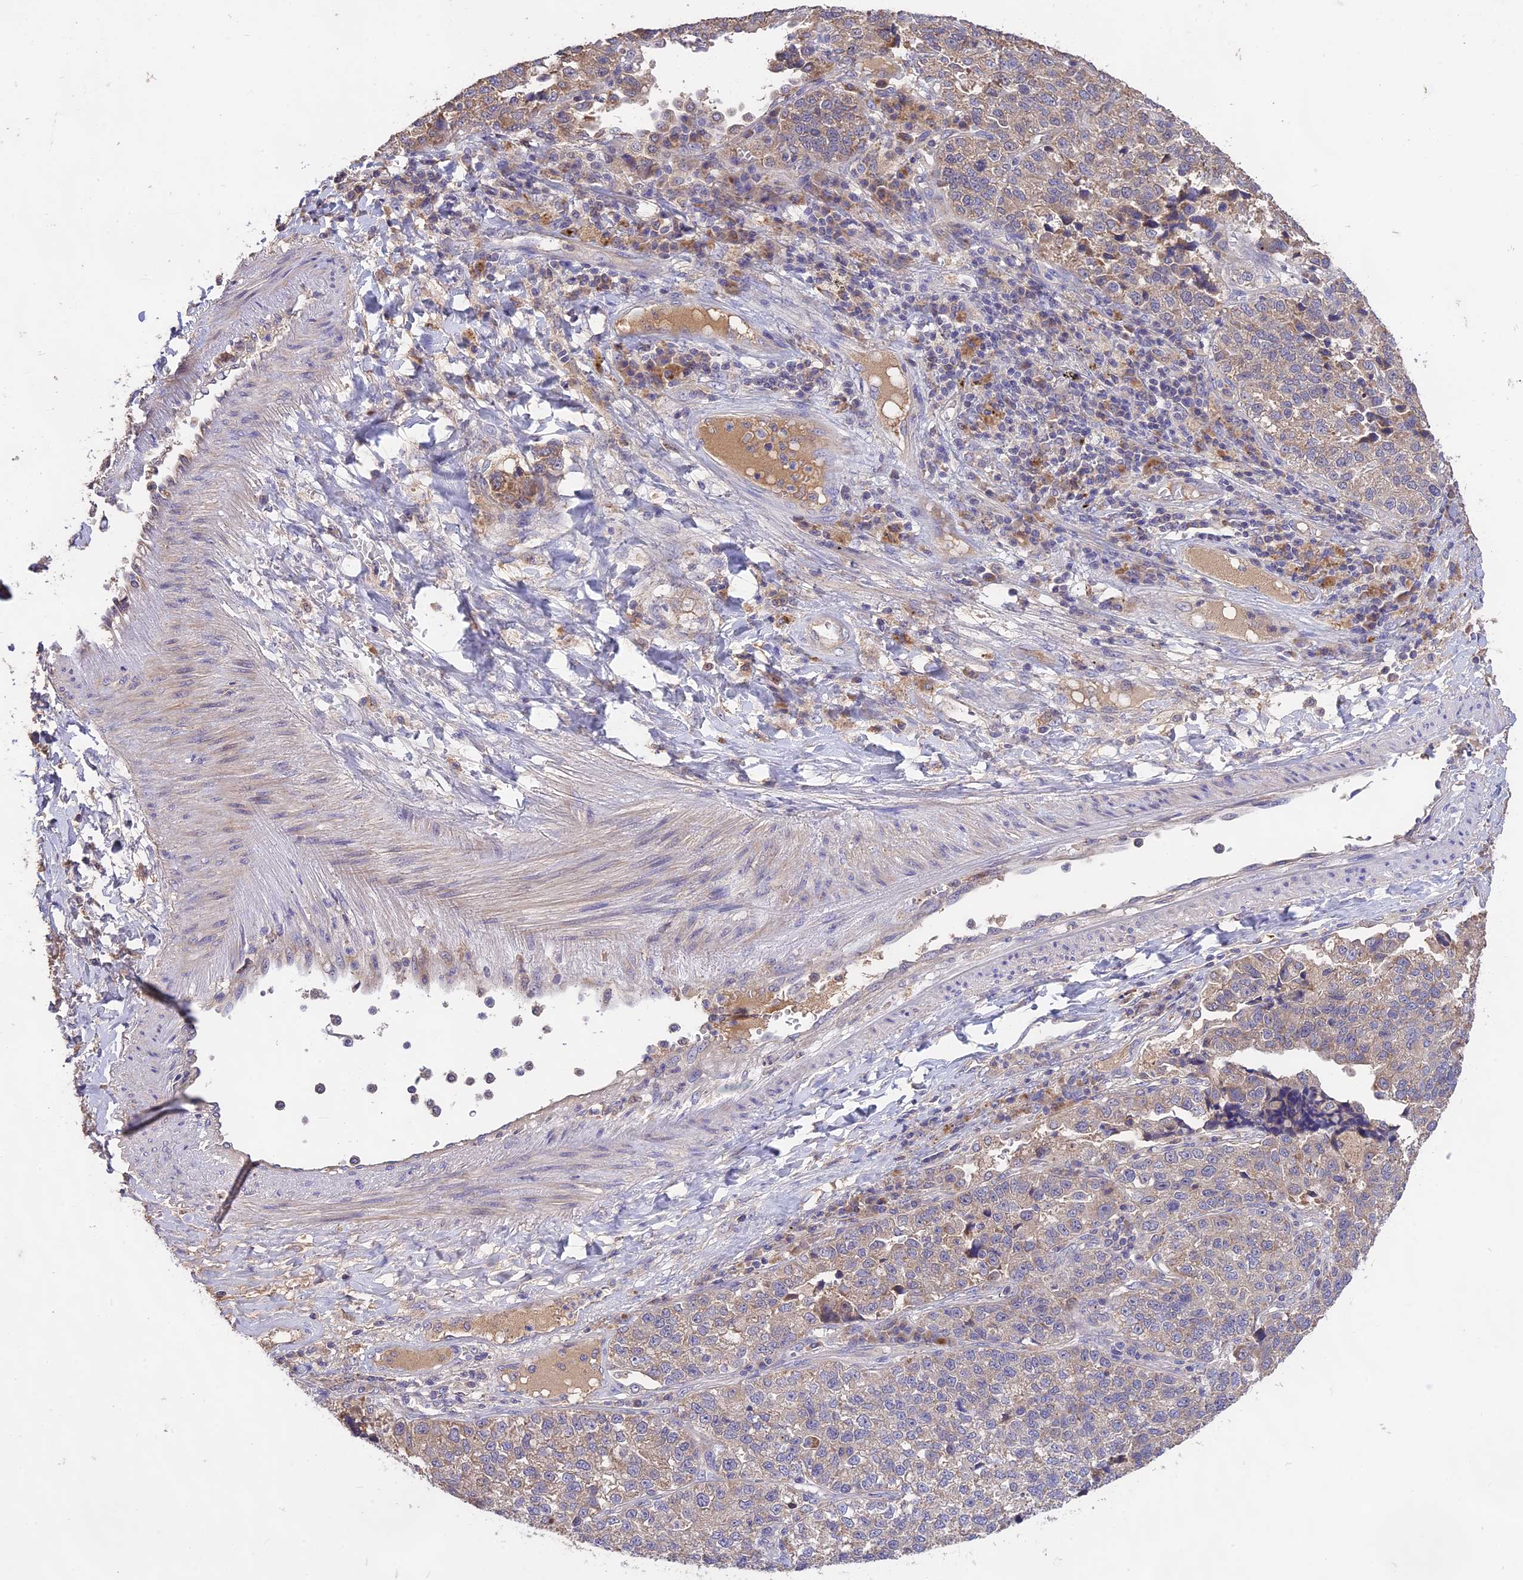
{"staining": {"intensity": "weak", "quantity": "25%-75%", "location": "cytoplasmic/membranous"}, "tissue": "lung cancer", "cell_type": "Tumor cells", "image_type": "cancer", "snomed": [{"axis": "morphology", "description": "Adenocarcinoma, NOS"}, {"axis": "topography", "description": "Lung"}], "caption": "Weak cytoplasmic/membranous staining for a protein is appreciated in approximately 25%-75% of tumor cells of adenocarcinoma (lung) using immunohistochemistry (IHC).", "gene": "NUDT8", "patient": {"sex": "male", "age": 49}}